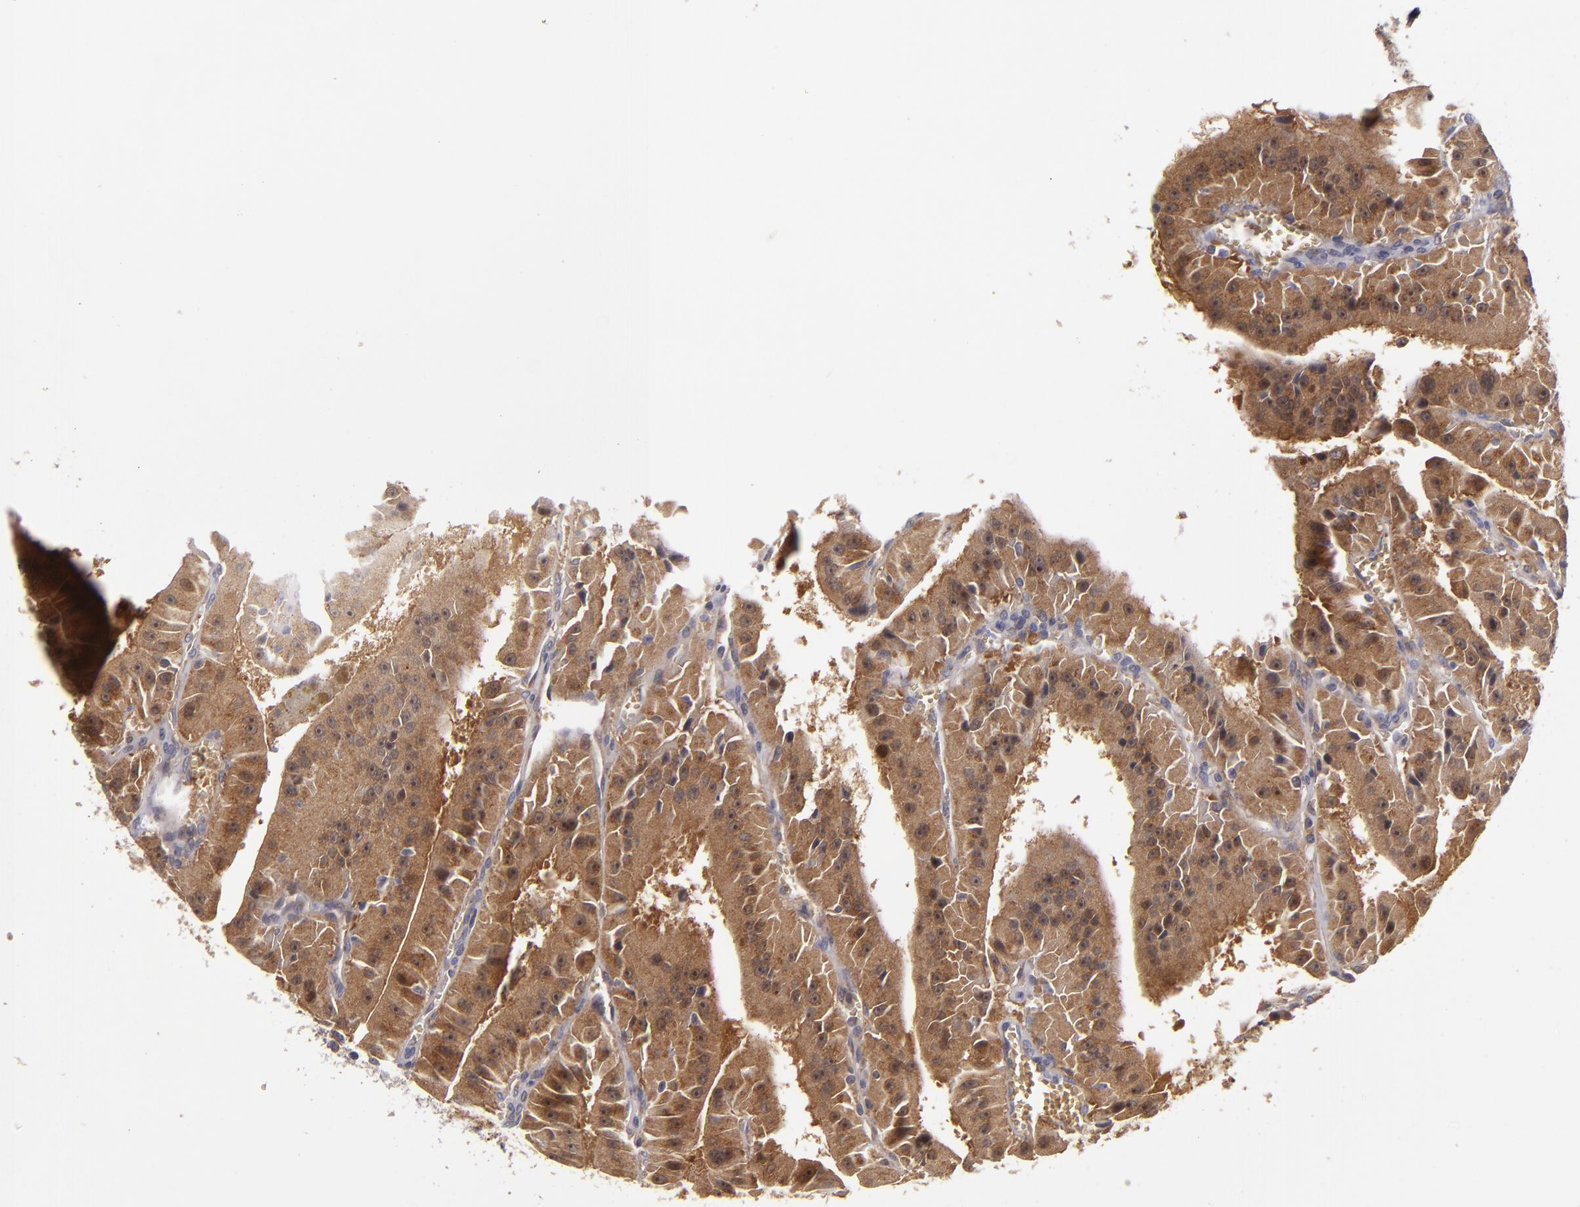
{"staining": {"intensity": "moderate", "quantity": ">75%", "location": "cytoplasmic/membranous"}, "tissue": "thyroid cancer", "cell_type": "Tumor cells", "image_type": "cancer", "snomed": [{"axis": "morphology", "description": "Carcinoma, NOS"}, {"axis": "topography", "description": "Thyroid gland"}], "caption": "Protein expression analysis of thyroid cancer (carcinoma) reveals moderate cytoplasmic/membranous expression in approximately >75% of tumor cells.", "gene": "SH2D4A", "patient": {"sex": "male", "age": 76}}